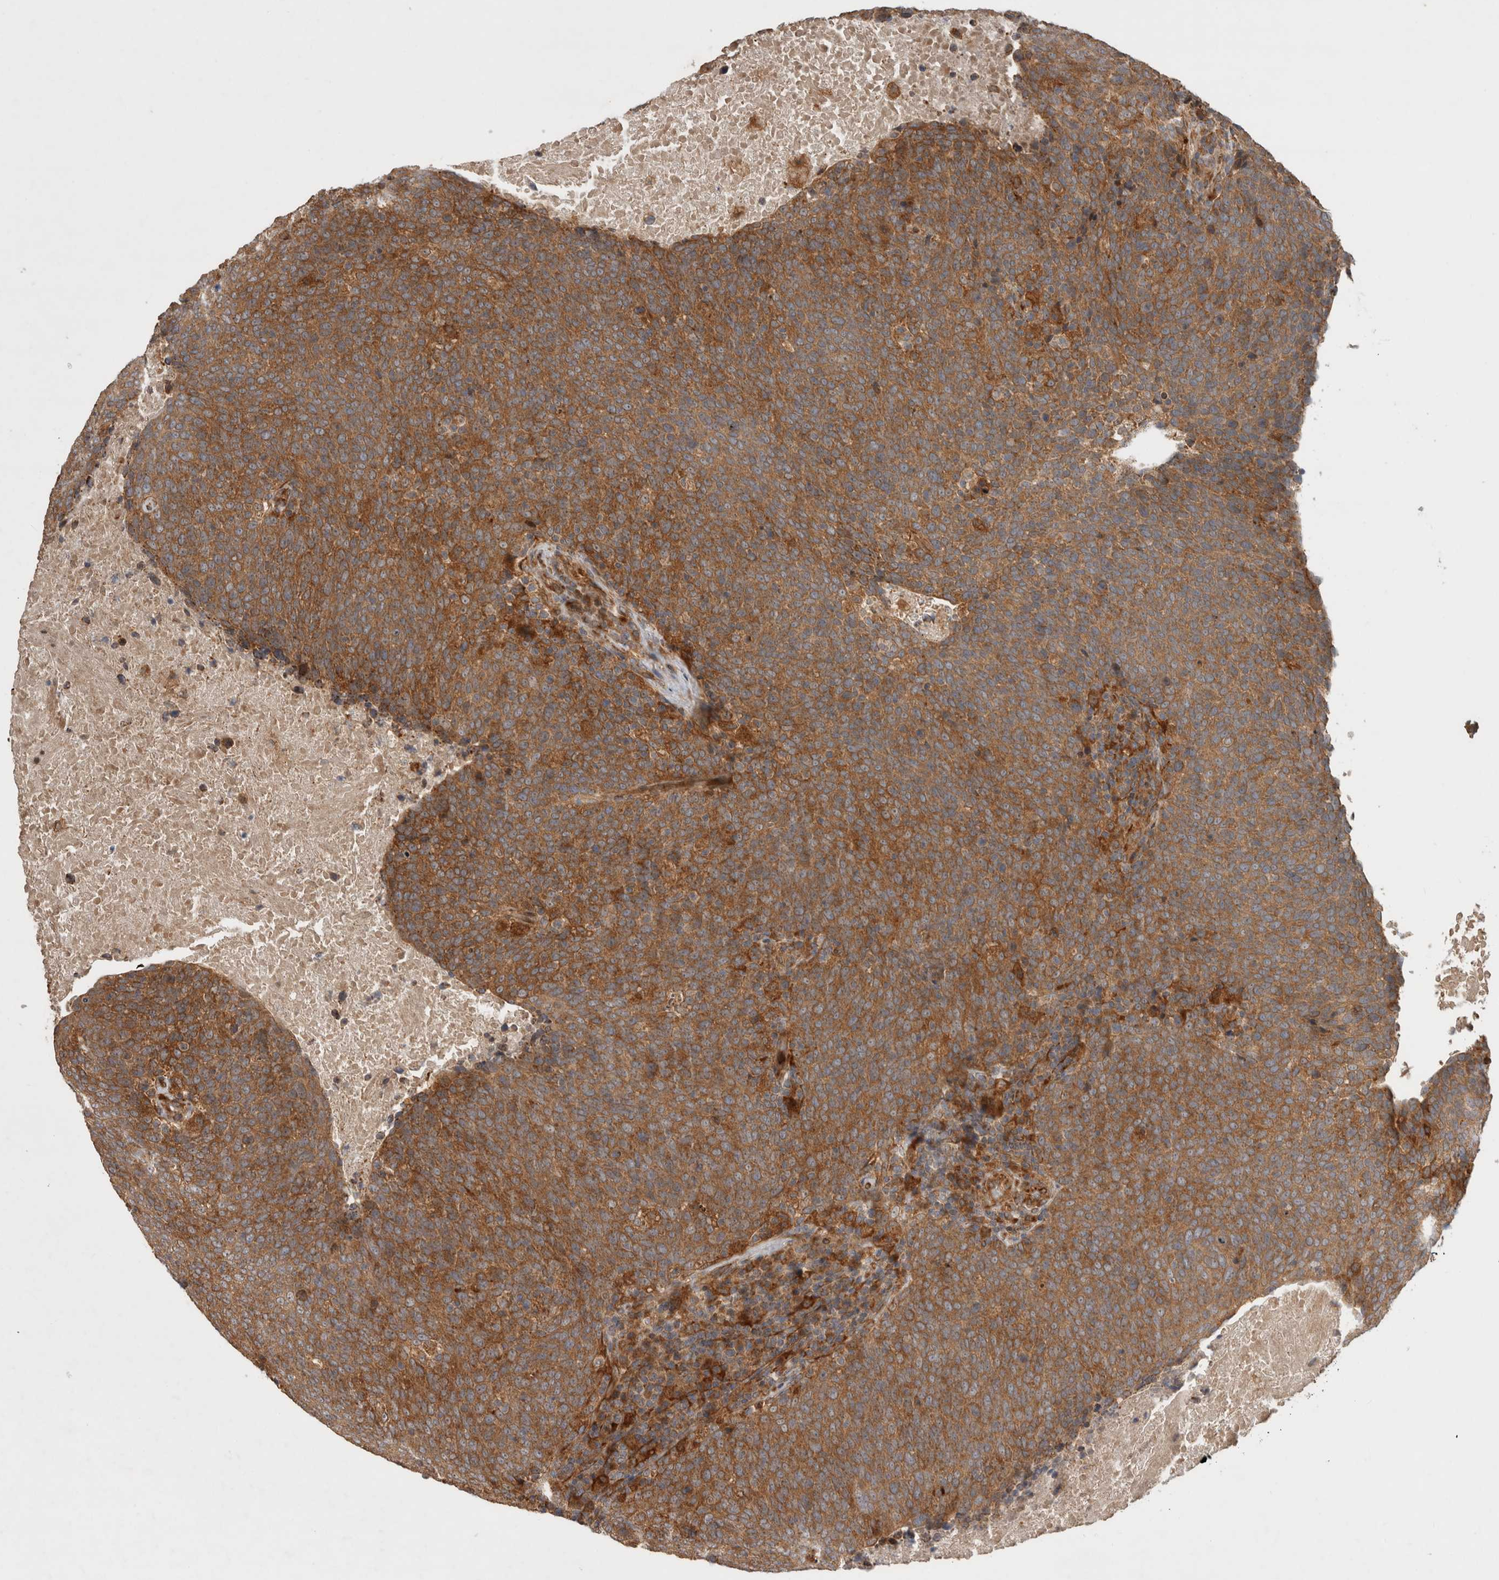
{"staining": {"intensity": "moderate", "quantity": ">75%", "location": "cytoplasmic/membranous"}, "tissue": "head and neck cancer", "cell_type": "Tumor cells", "image_type": "cancer", "snomed": [{"axis": "morphology", "description": "Squamous cell carcinoma, NOS"}, {"axis": "morphology", "description": "Squamous cell carcinoma, metastatic, NOS"}, {"axis": "topography", "description": "Lymph node"}, {"axis": "topography", "description": "Head-Neck"}], "caption": "IHC (DAB) staining of head and neck metastatic squamous cell carcinoma exhibits moderate cytoplasmic/membranous protein expression in approximately >75% of tumor cells.", "gene": "TUBD1", "patient": {"sex": "male", "age": 62}}